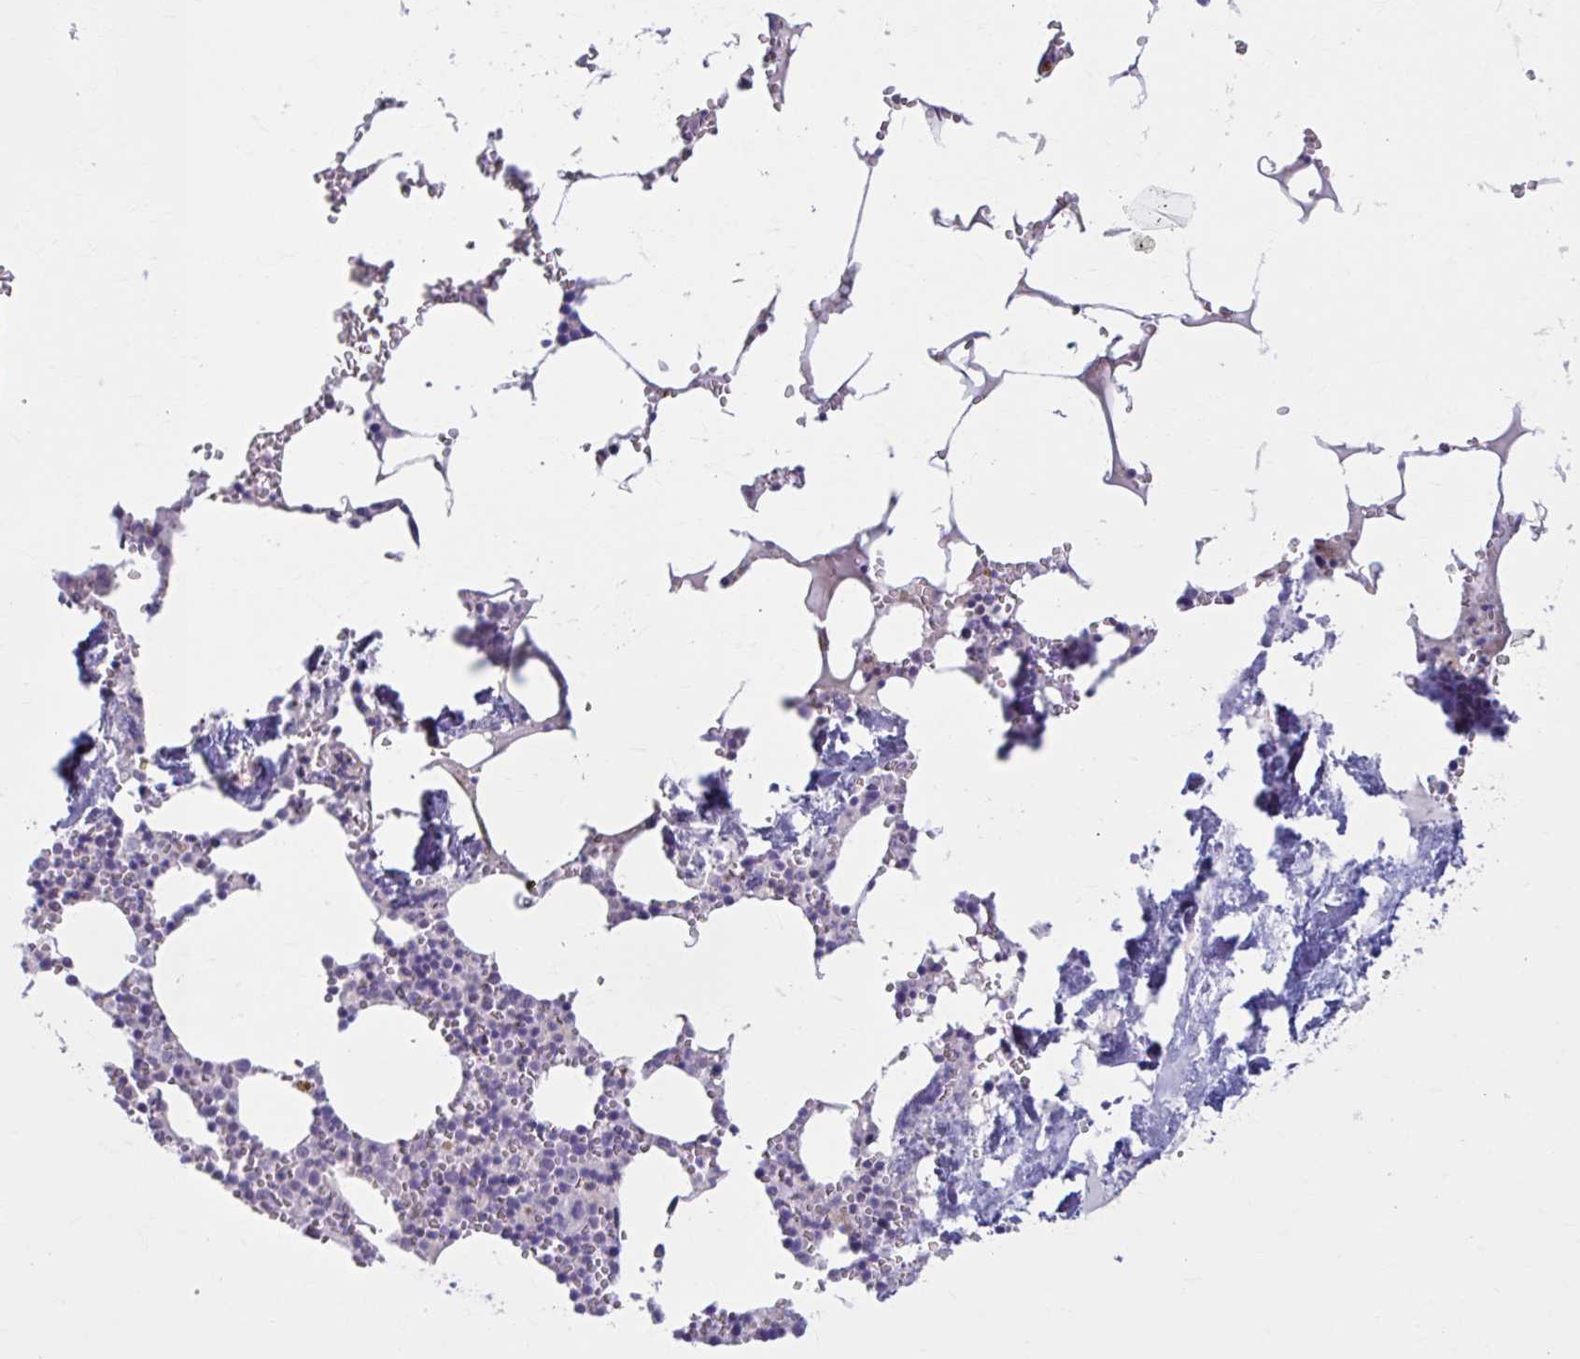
{"staining": {"intensity": "negative", "quantity": "none", "location": "none"}, "tissue": "bone marrow", "cell_type": "Hematopoietic cells", "image_type": "normal", "snomed": [{"axis": "morphology", "description": "Normal tissue, NOS"}, {"axis": "topography", "description": "Bone marrow"}], "caption": "Protein analysis of normal bone marrow exhibits no significant expression in hematopoietic cells.", "gene": "CHST3", "patient": {"sex": "male", "age": 54}}